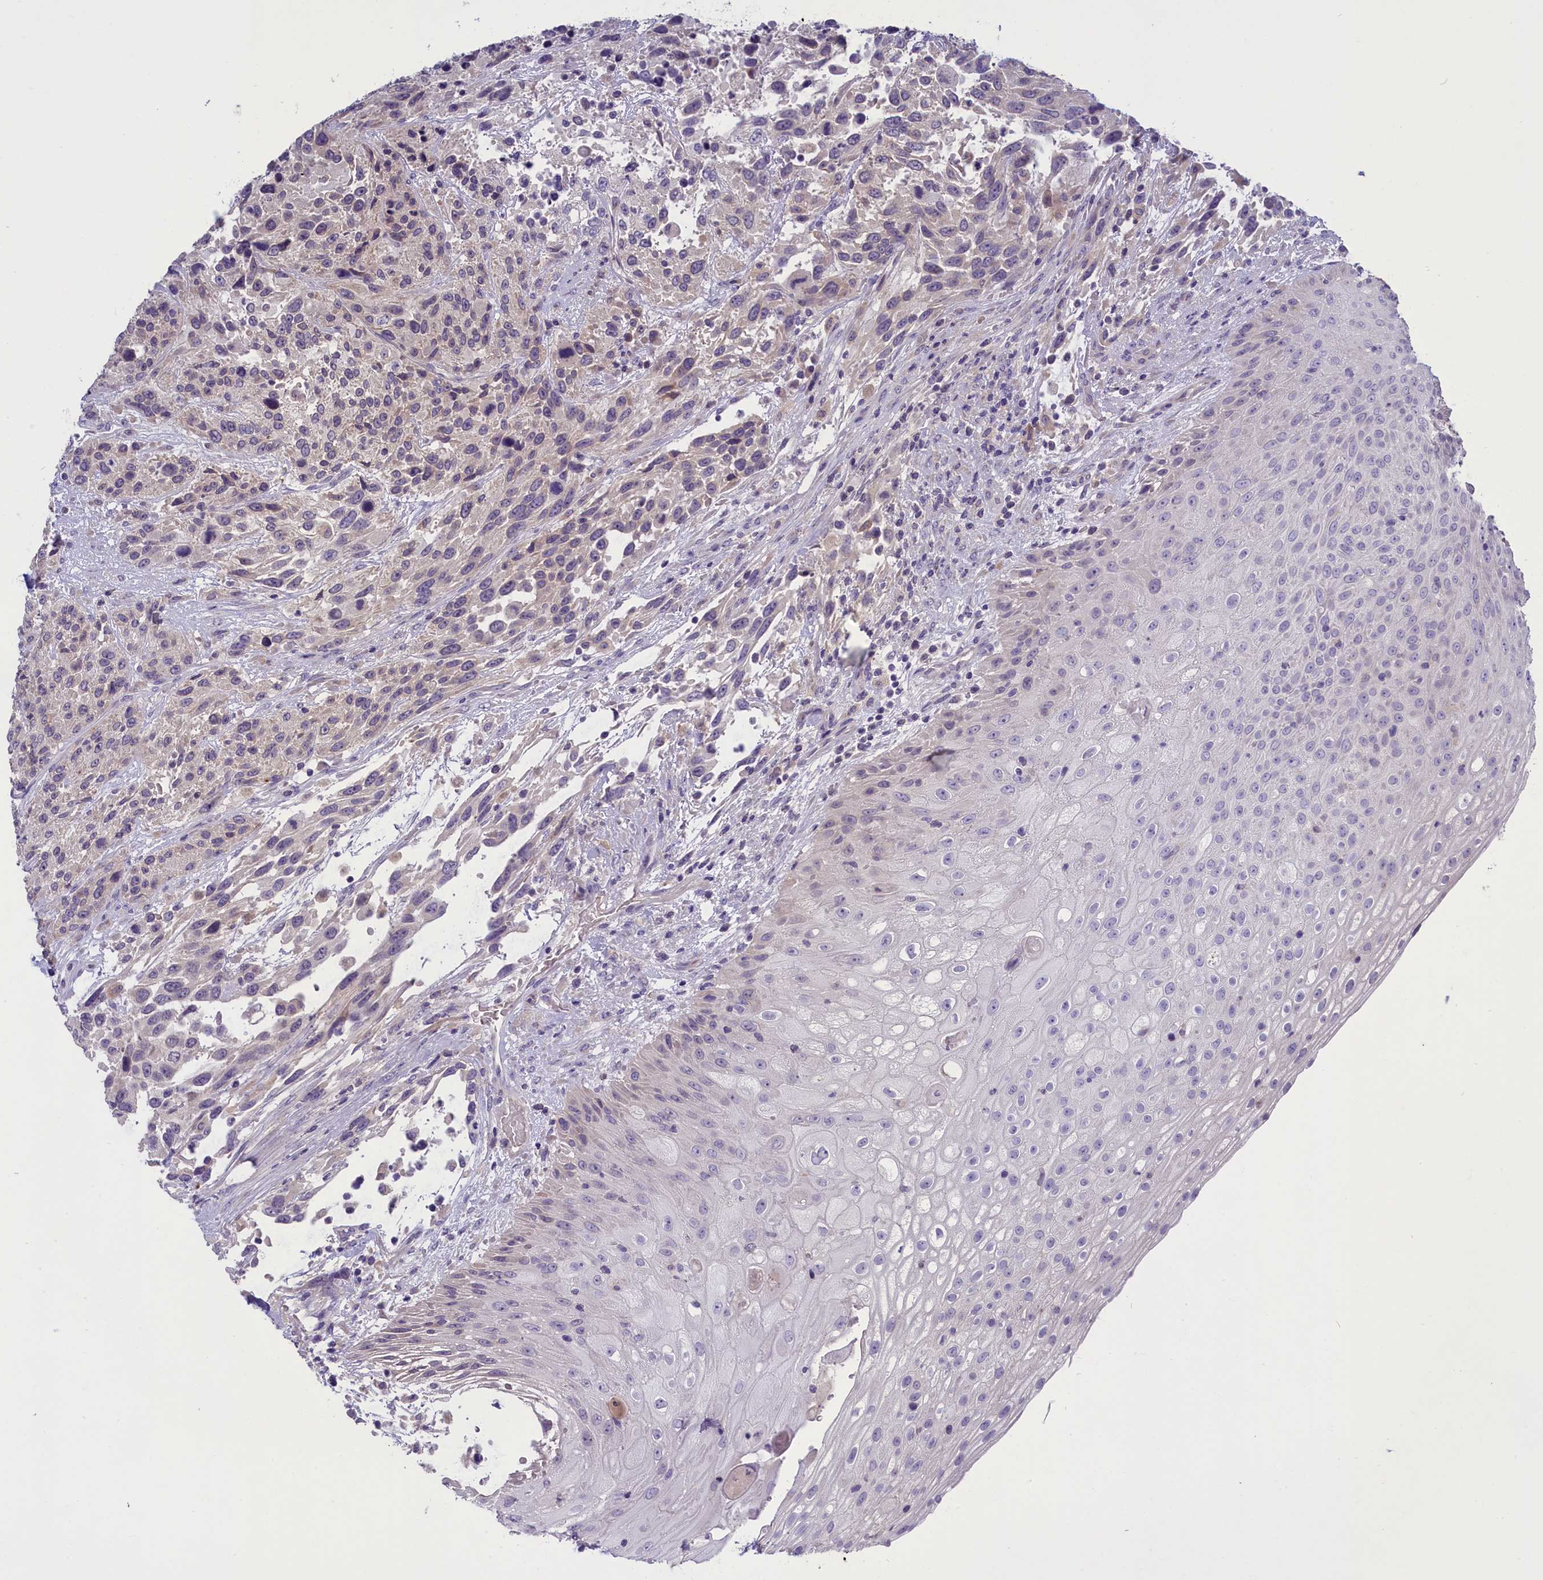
{"staining": {"intensity": "negative", "quantity": "none", "location": "none"}, "tissue": "urothelial cancer", "cell_type": "Tumor cells", "image_type": "cancer", "snomed": [{"axis": "morphology", "description": "Urothelial carcinoma, High grade"}, {"axis": "topography", "description": "Urinary bladder"}], "caption": "Immunohistochemistry (IHC) photomicrograph of neoplastic tissue: urothelial cancer stained with DAB displays no significant protein expression in tumor cells.", "gene": "ENPP6", "patient": {"sex": "female", "age": 70}}